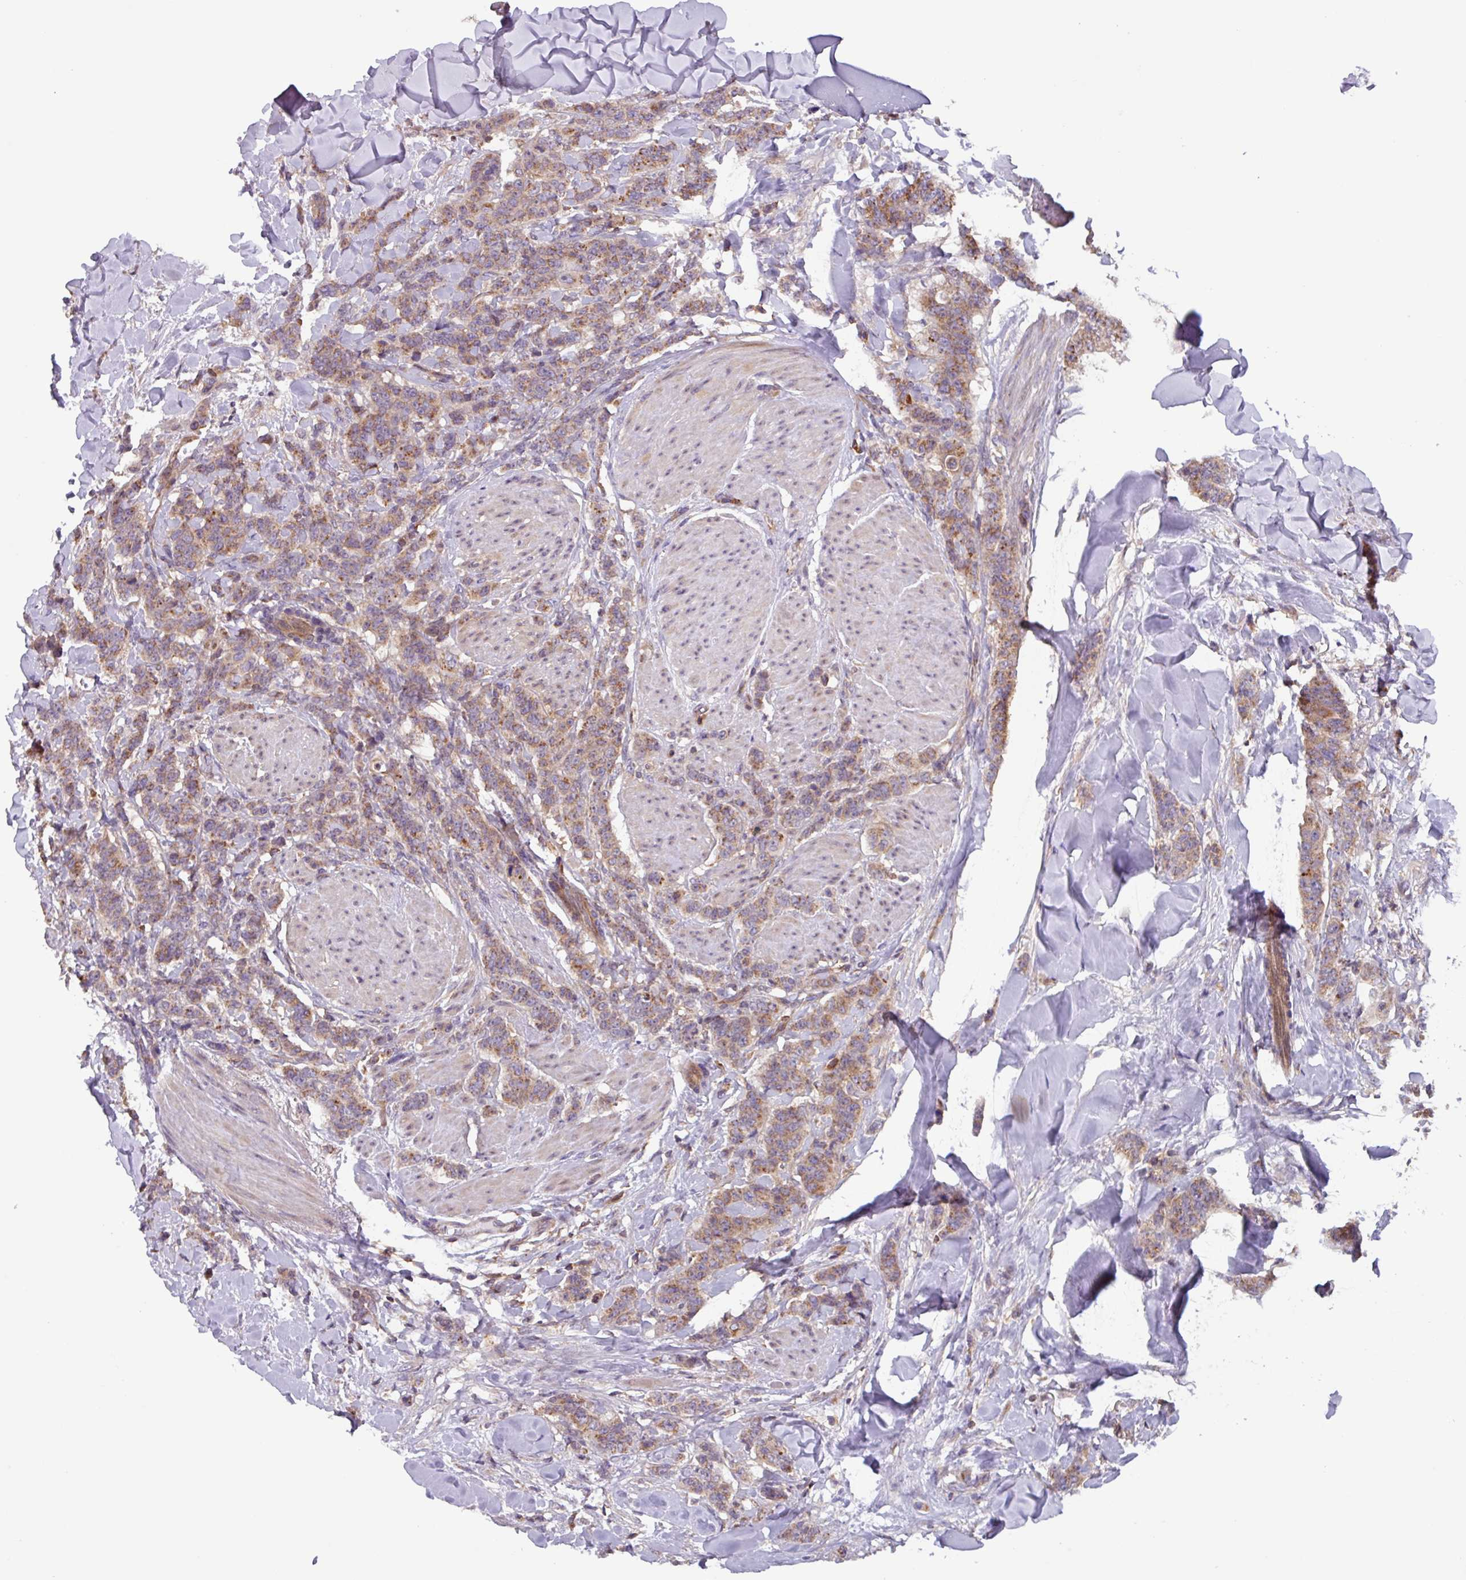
{"staining": {"intensity": "moderate", "quantity": ">75%", "location": "cytoplasmic/membranous"}, "tissue": "breast cancer", "cell_type": "Tumor cells", "image_type": "cancer", "snomed": [{"axis": "morphology", "description": "Duct carcinoma"}, {"axis": "topography", "description": "Breast"}], "caption": "The histopathology image shows staining of intraductal carcinoma (breast), revealing moderate cytoplasmic/membranous protein expression (brown color) within tumor cells.", "gene": "PLEKHD1", "patient": {"sex": "female", "age": 40}}